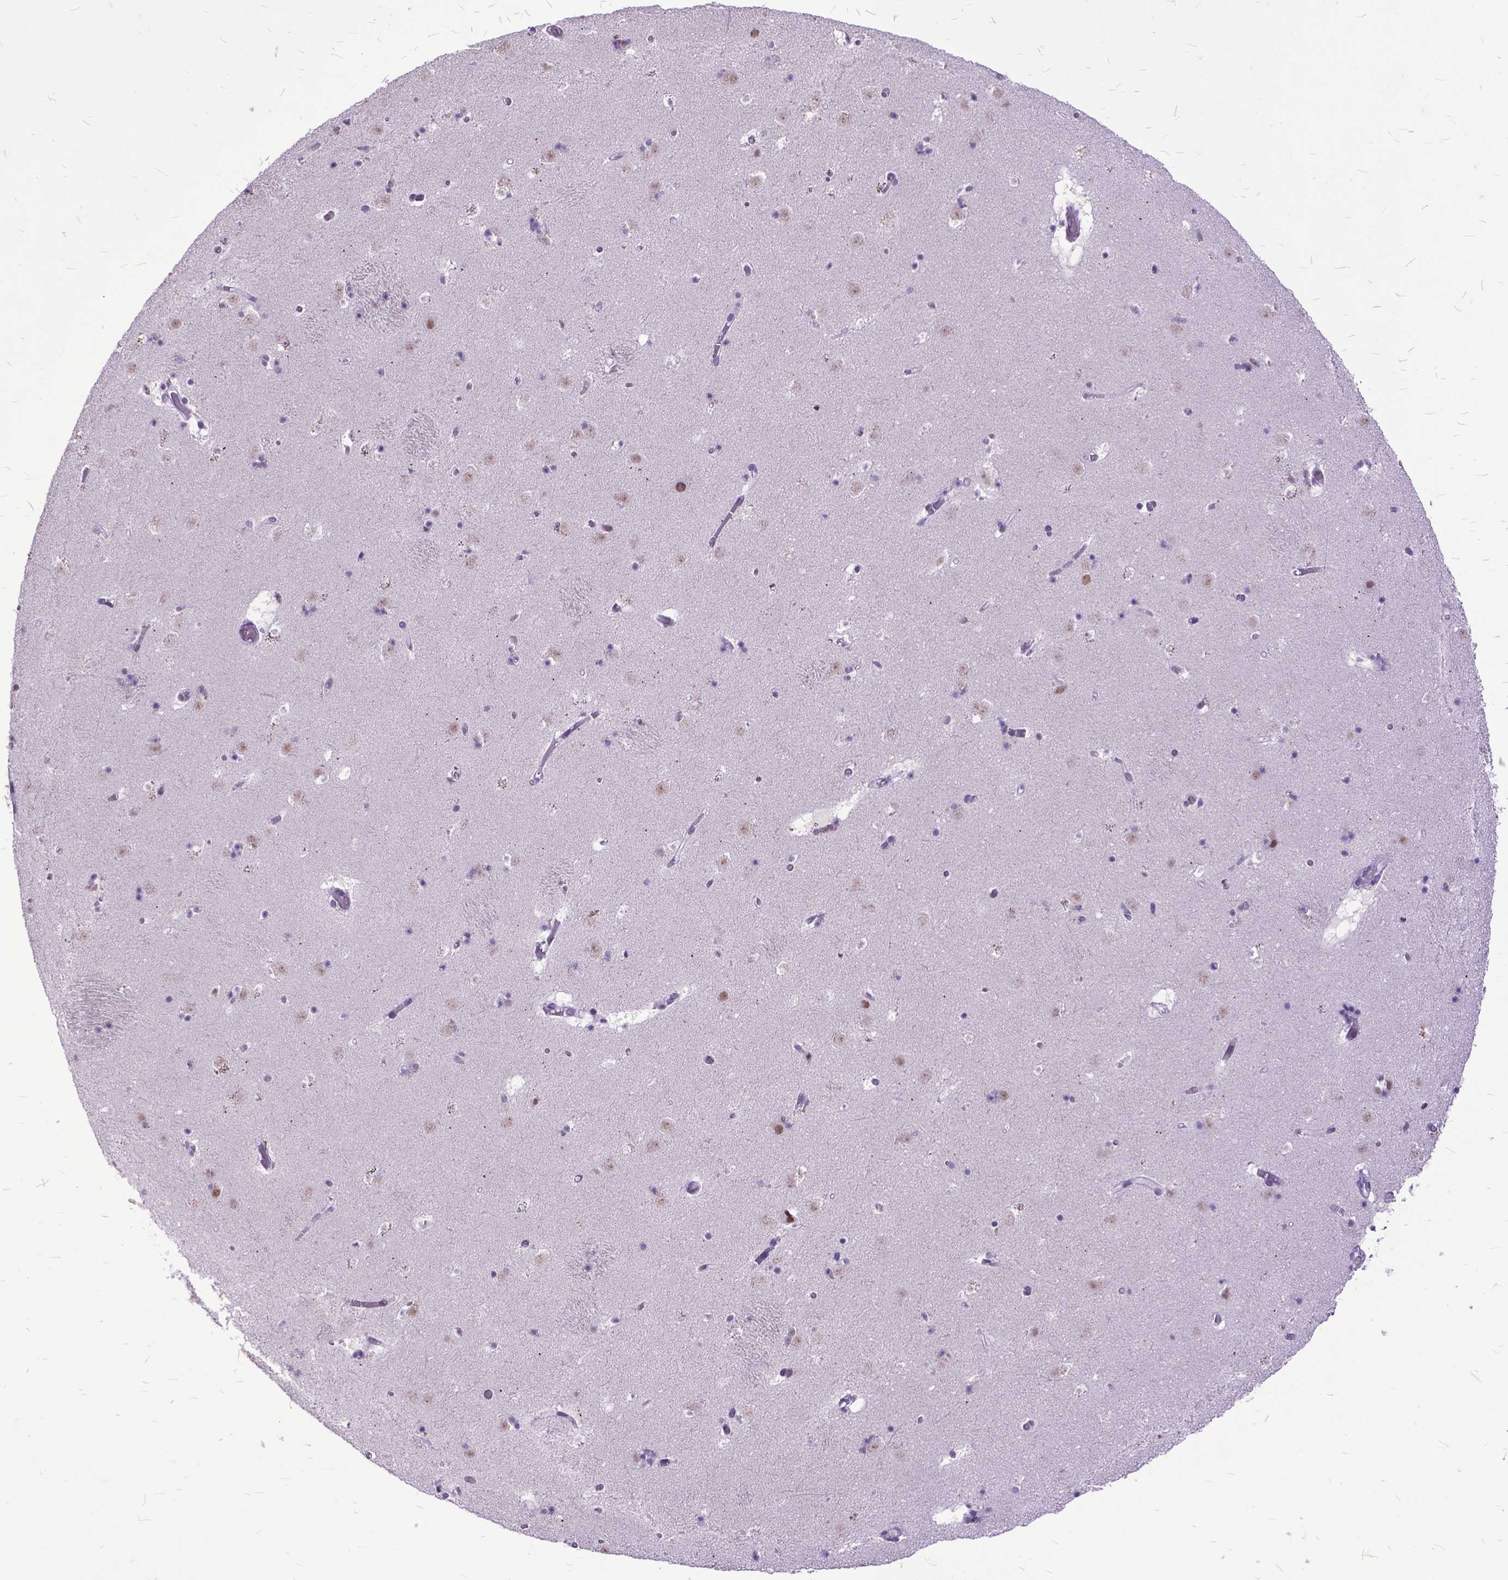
{"staining": {"intensity": "moderate", "quantity": "25%-75%", "location": "nuclear"}, "tissue": "caudate", "cell_type": "Glial cells", "image_type": "normal", "snomed": [{"axis": "morphology", "description": "Normal tissue, NOS"}, {"axis": "topography", "description": "Lateral ventricle wall"}], "caption": "A high-resolution photomicrograph shows immunohistochemistry staining of unremarkable caudate, which displays moderate nuclear expression in approximately 25%-75% of glial cells. (Stains: DAB (3,3'-diaminobenzidine) in brown, nuclei in blue, Microscopy: brightfield microscopy at high magnification).", "gene": "MARCHF10", "patient": {"sex": "female", "age": 42}}